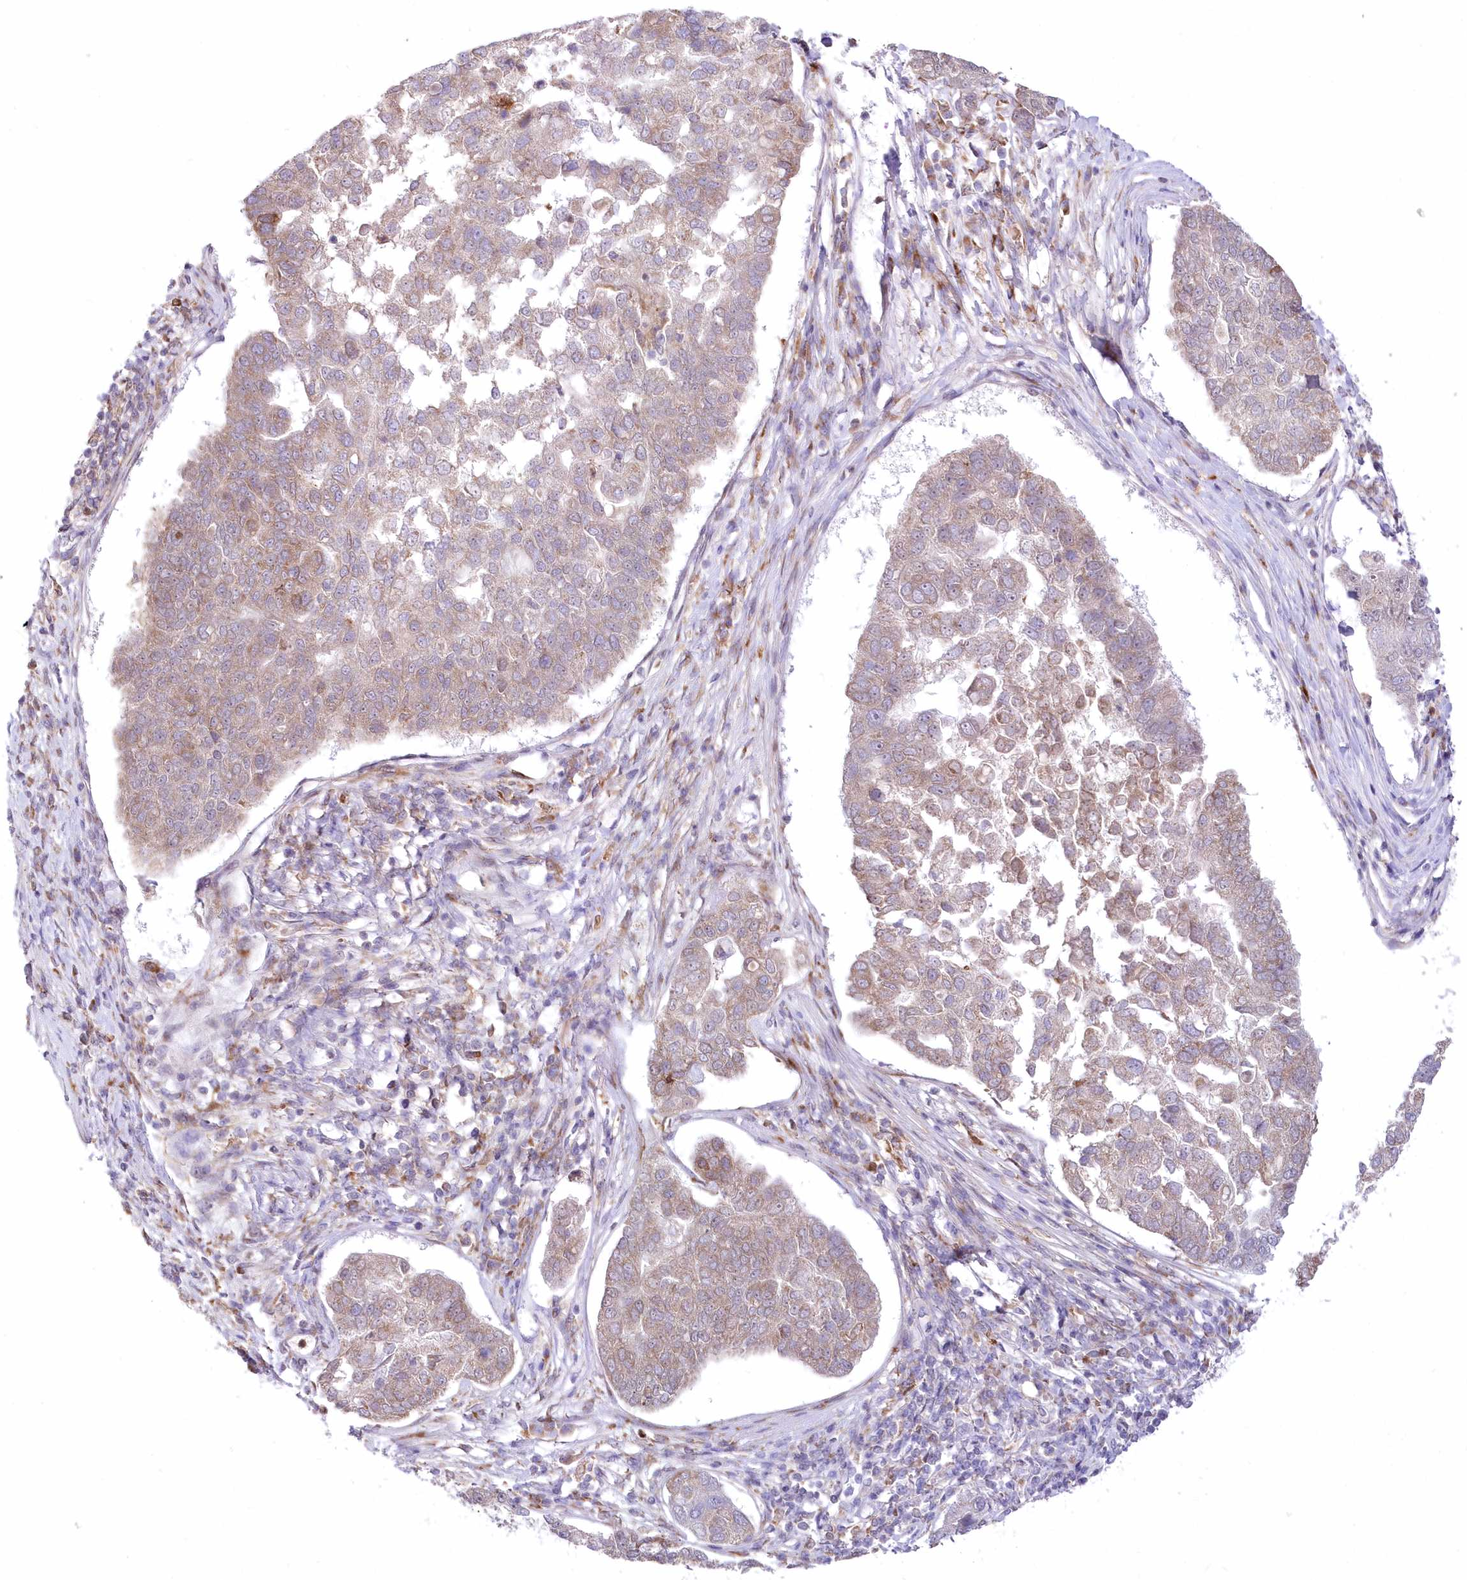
{"staining": {"intensity": "weak", "quantity": "<25%", "location": "cytoplasmic/membranous"}, "tissue": "pancreatic cancer", "cell_type": "Tumor cells", "image_type": "cancer", "snomed": [{"axis": "morphology", "description": "Adenocarcinoma, NOS"}, {"axis": "topography", "description": "Pancreas"}], "caption": "IHC image of human pancreatic cancer stained for a protein (brown), which demonstrates no positivity in tumor cells.", "gene": "LDB1", "patient": {"sex": "female", "age": 61}}